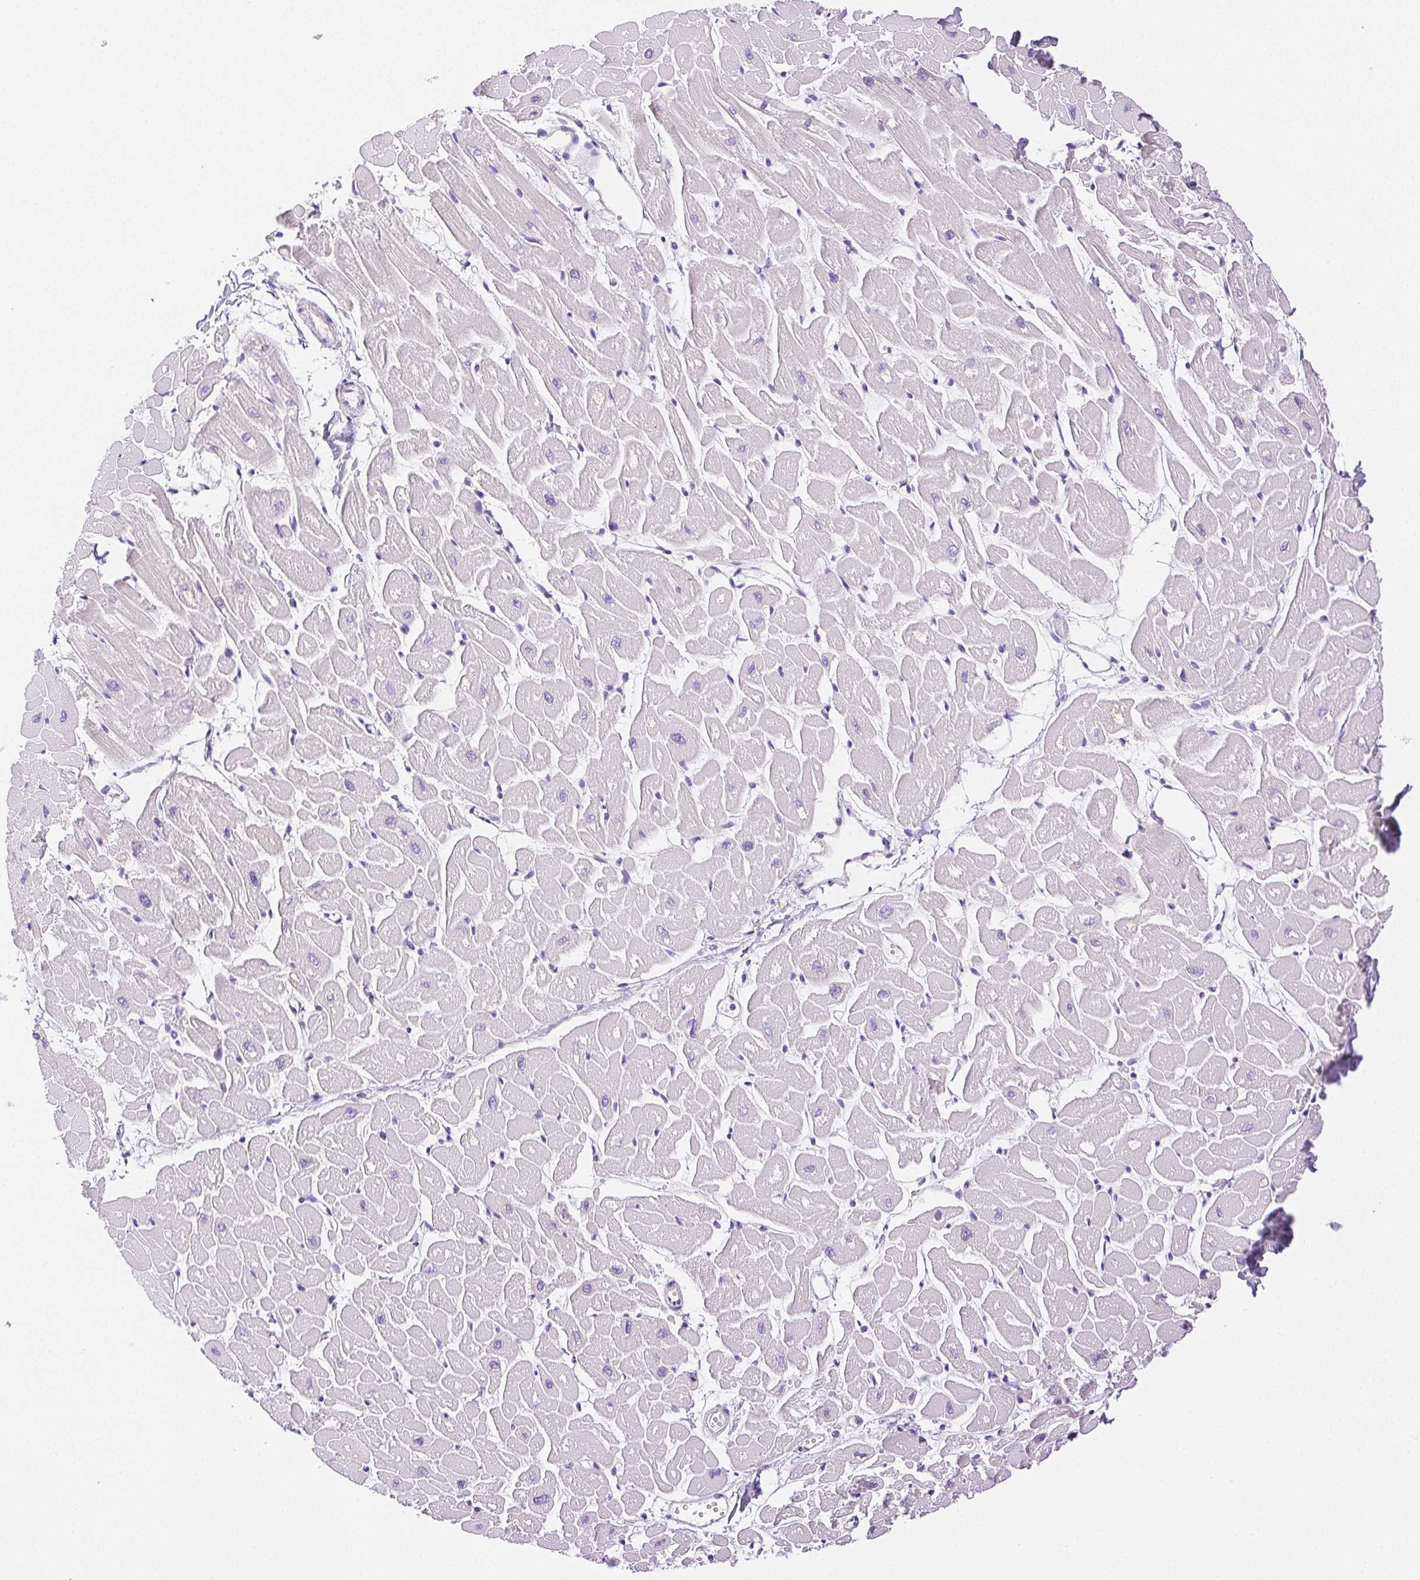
{"staining": {"intensity": "negative", "quantity": "none", "location": "none"}, "tissue": "heart muscle", "cell_type": "Cardiomyocytes", "image_type": "normal", "snomed": [{"axis": "morphology", "description": "Normal tissue, NOS"}, {"axis": "topography", "description": "Heart"}], "caption": "IHC histopathology image of benign human heart muscle stained for a protein (brown), which shows no staining in cardiomyocytes. The staining is performed using DAB brown chromogen with nuclei counter-stained in using hematoxylin.", "gene": "SPACA4", "patient": {"sex": "male", "age": 57}}